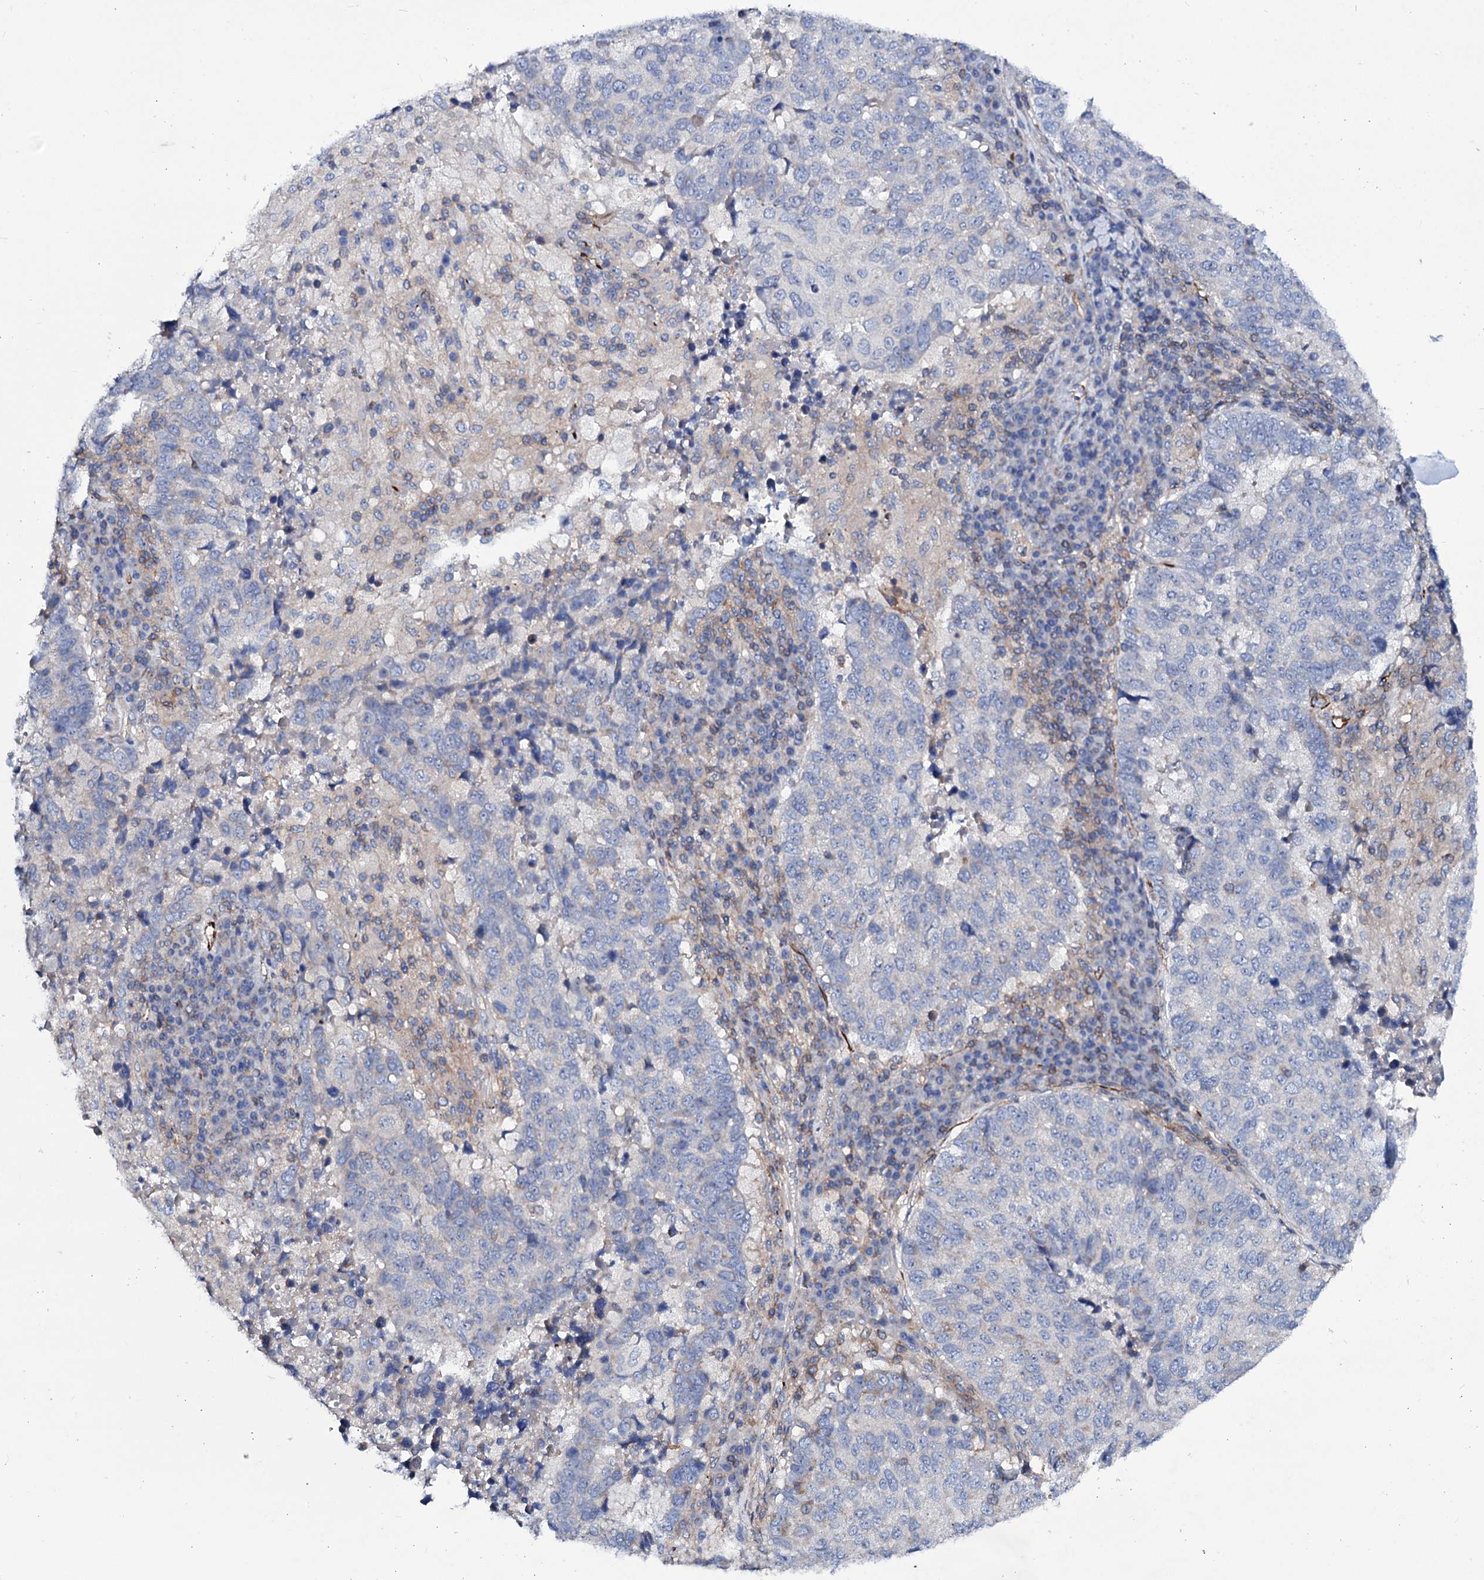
{"staining": {"intensity": "negative", "quantity": "none", "location": "none"}, "tissue": "lung cancer", "cell_type": "Tumor cells", "image_type": "cancer", "snomed": [{"axis": "morphology", "description": "Squamous cell carcinoma, NOS"}, {"axis": "topography", "description": "Lung"}], "caption": "Lung cancer was stained to show a protein in brown. There is no significant staining in tumor cells.", "gene": "AXL", "patient": {"sex": "male", "age": 73}}